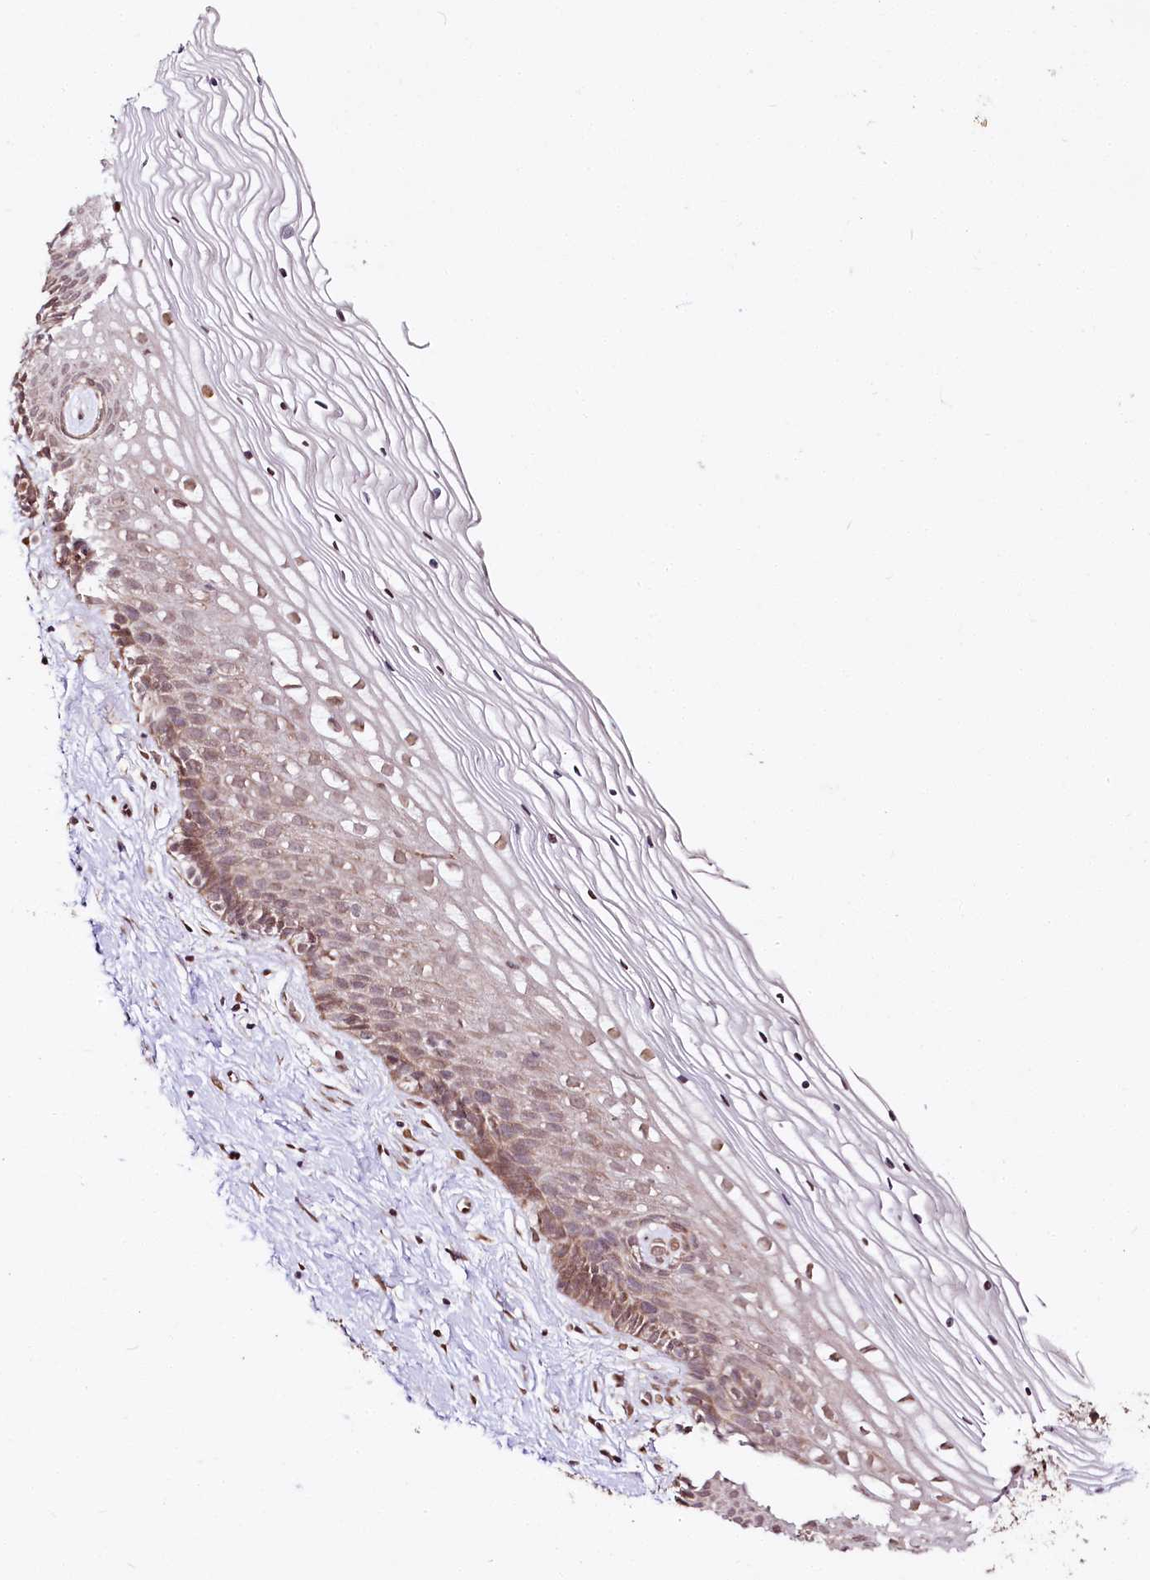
{"staining": {"intensity": "moderate", "quantity": ">75%", "location": "cytoplasmic/membranous,nuclear"}, "tissue": "cervix", "cell_type": "Glandular cells", "image_type": "normal", "snomed": [{"axis": "morphology", "description": "Normal tissue, NOS"}, {"axis": "topography", "description": "Cervix"}], "caption": "Moderate cytoplasmic/membranous,nuclear staining is identified in about >75% of glandular cells in unremarkable cervix.", "gene": "CNPY2", "patient": {"sex": "female", "age": 33}}